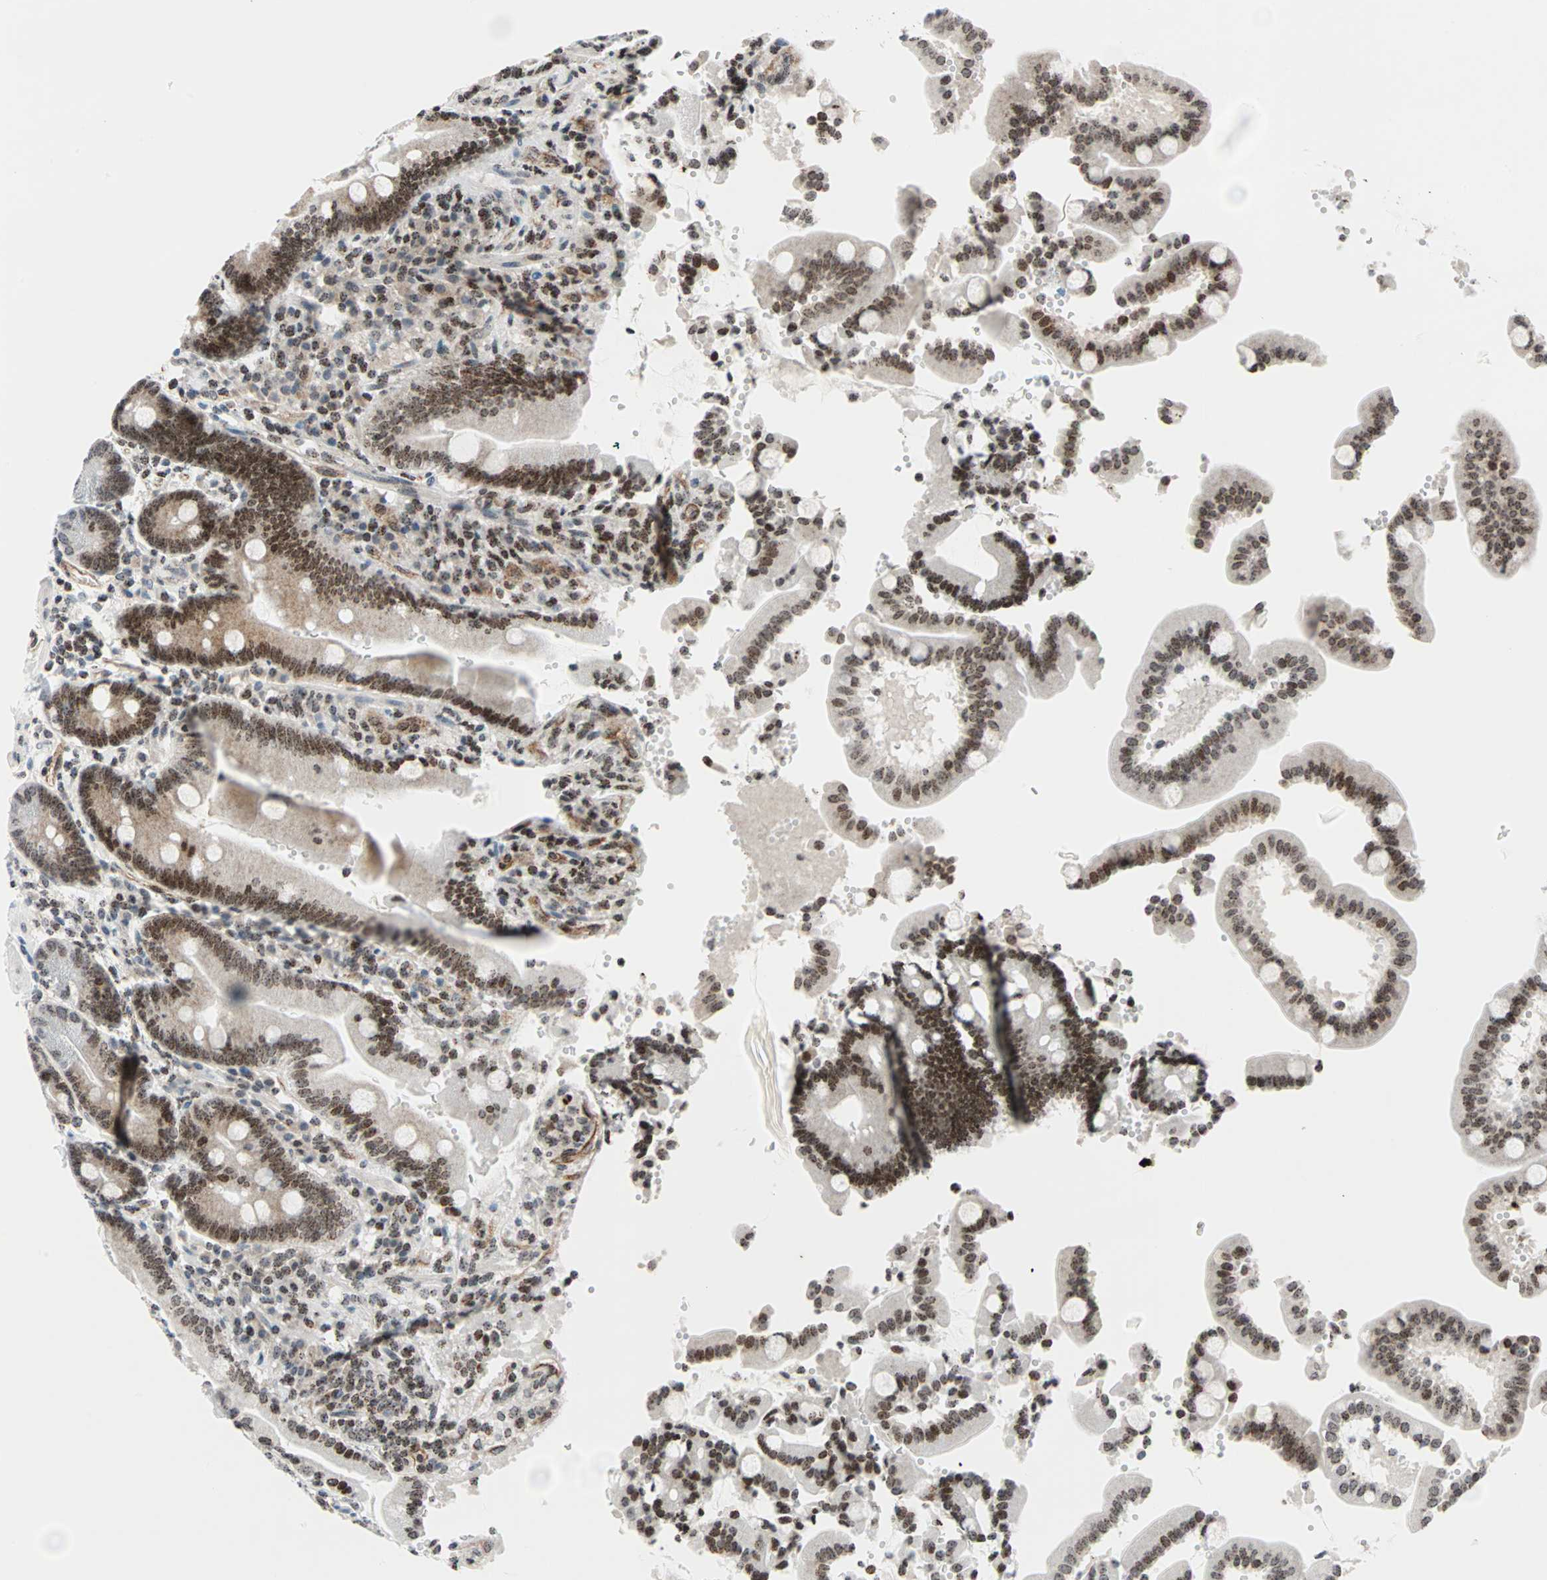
{"staining": {"intensity": "moderate", "quantity": ">75%", "location": "nuclear"}, "tissue": "duodenum", "cell_type": "Glandular cells", "image_type": "normal", "snomed": [{"axis": "morphology", "description": "Normal tissue, NOS"}, {"axis": "topography", "description": "Small intestine, NOS"}], "caption": "Moderate nuclear positivity is present in about >75% of glandular cells in unremarkable duodenum.", "gene": "CENPA", "patient": {"sex": "female", "age": 71}}